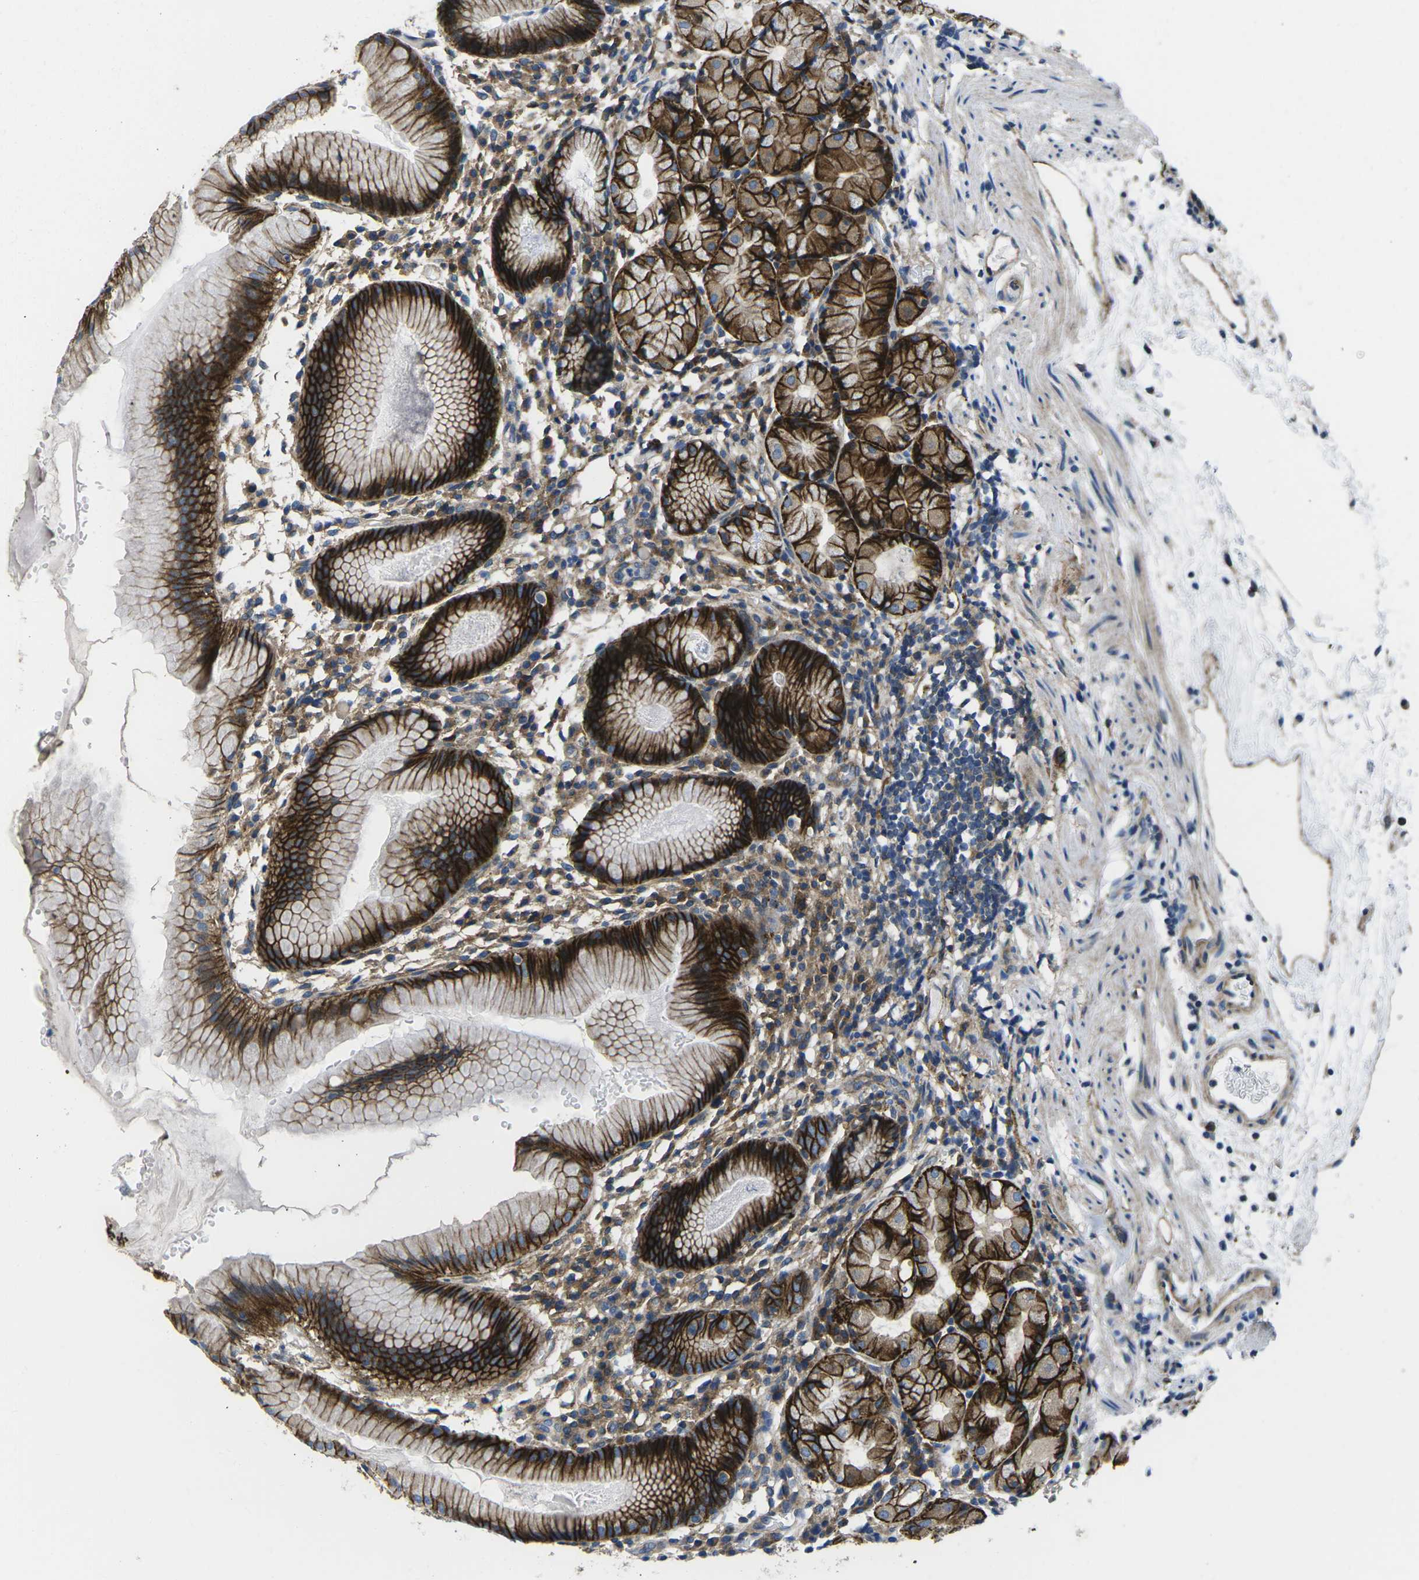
{"staining": {"intensity": "strong", "quantity": ">75%", "location": "cytoplasmic/membranous"}, "tissue": "stomach", "cell_type": "Glandular cells", "image_type": "normal", "snomed": [{"axis": "morphology", "description": "Normal tissue, NOS"}, {"axis": "topography", "description": "Stomach"}, {"axis": "topography", "description": "Stomach, lower"}], "caption": "A brown stain labels strong cytoplasmic/membranous positivity of a protein in glandular cells of normal stomach.", "gene": "DLG1", "patient": {"sex": "female", "age": 75}}